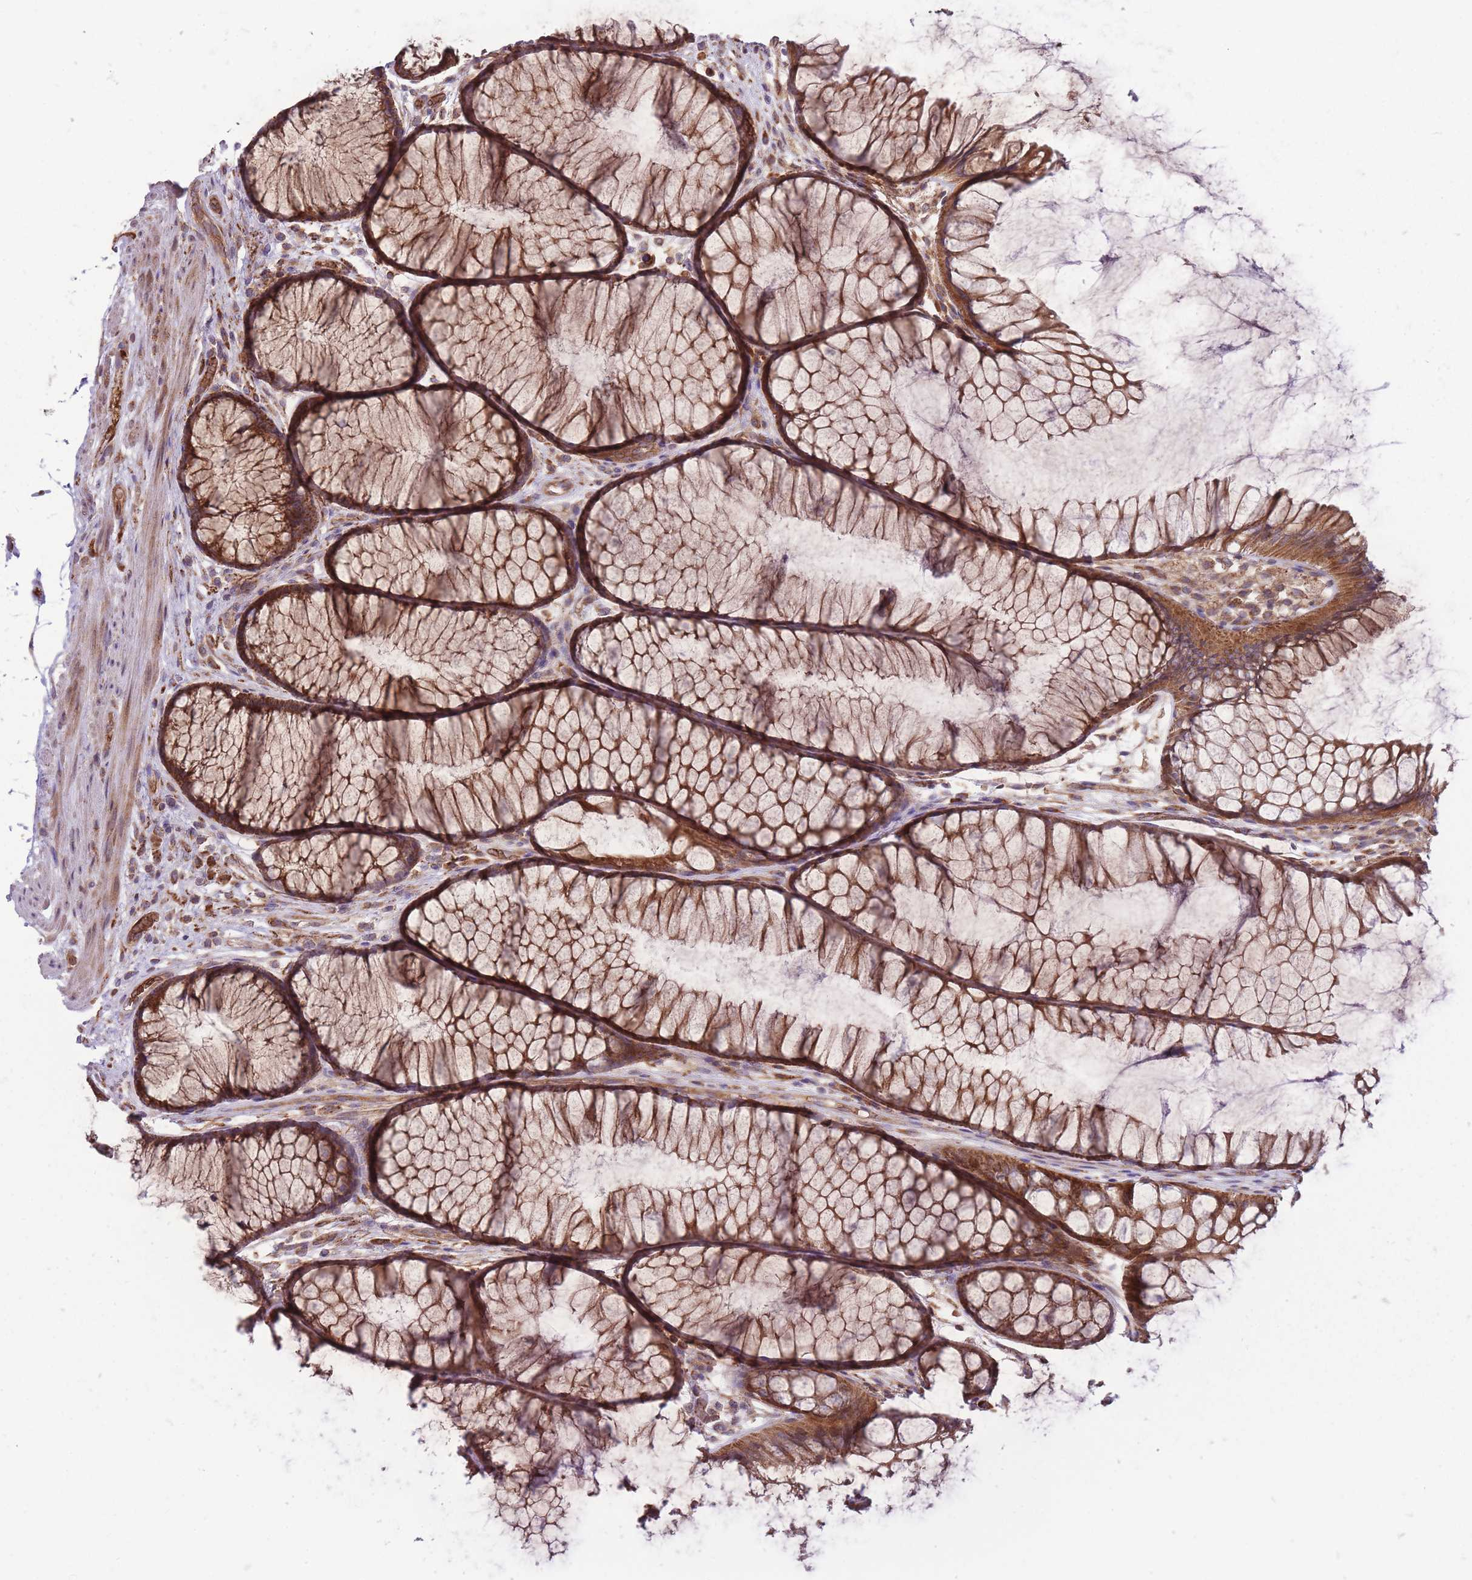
{"staining": {"intensity": "moderate", "quantity": ">75%", "location": "cytoplasmic/membranous"}, "tissue": "colon", "cell_type": "Endothelial cells", "image_type": "normal", "snomed": [{"axis": "morphology", "description": "Normal tissue, NOS"}, {"axis": "topography", "description": "Colon"}], "caption": "Immunohistochemistry (IHC) of benign human colon reveals medium levels of moderate cytoplasmic/membranous staining in approximately >75% of endothelial cells.", "gene": "ANKRD10", "patient": {"sex": "female", "age": 82}}